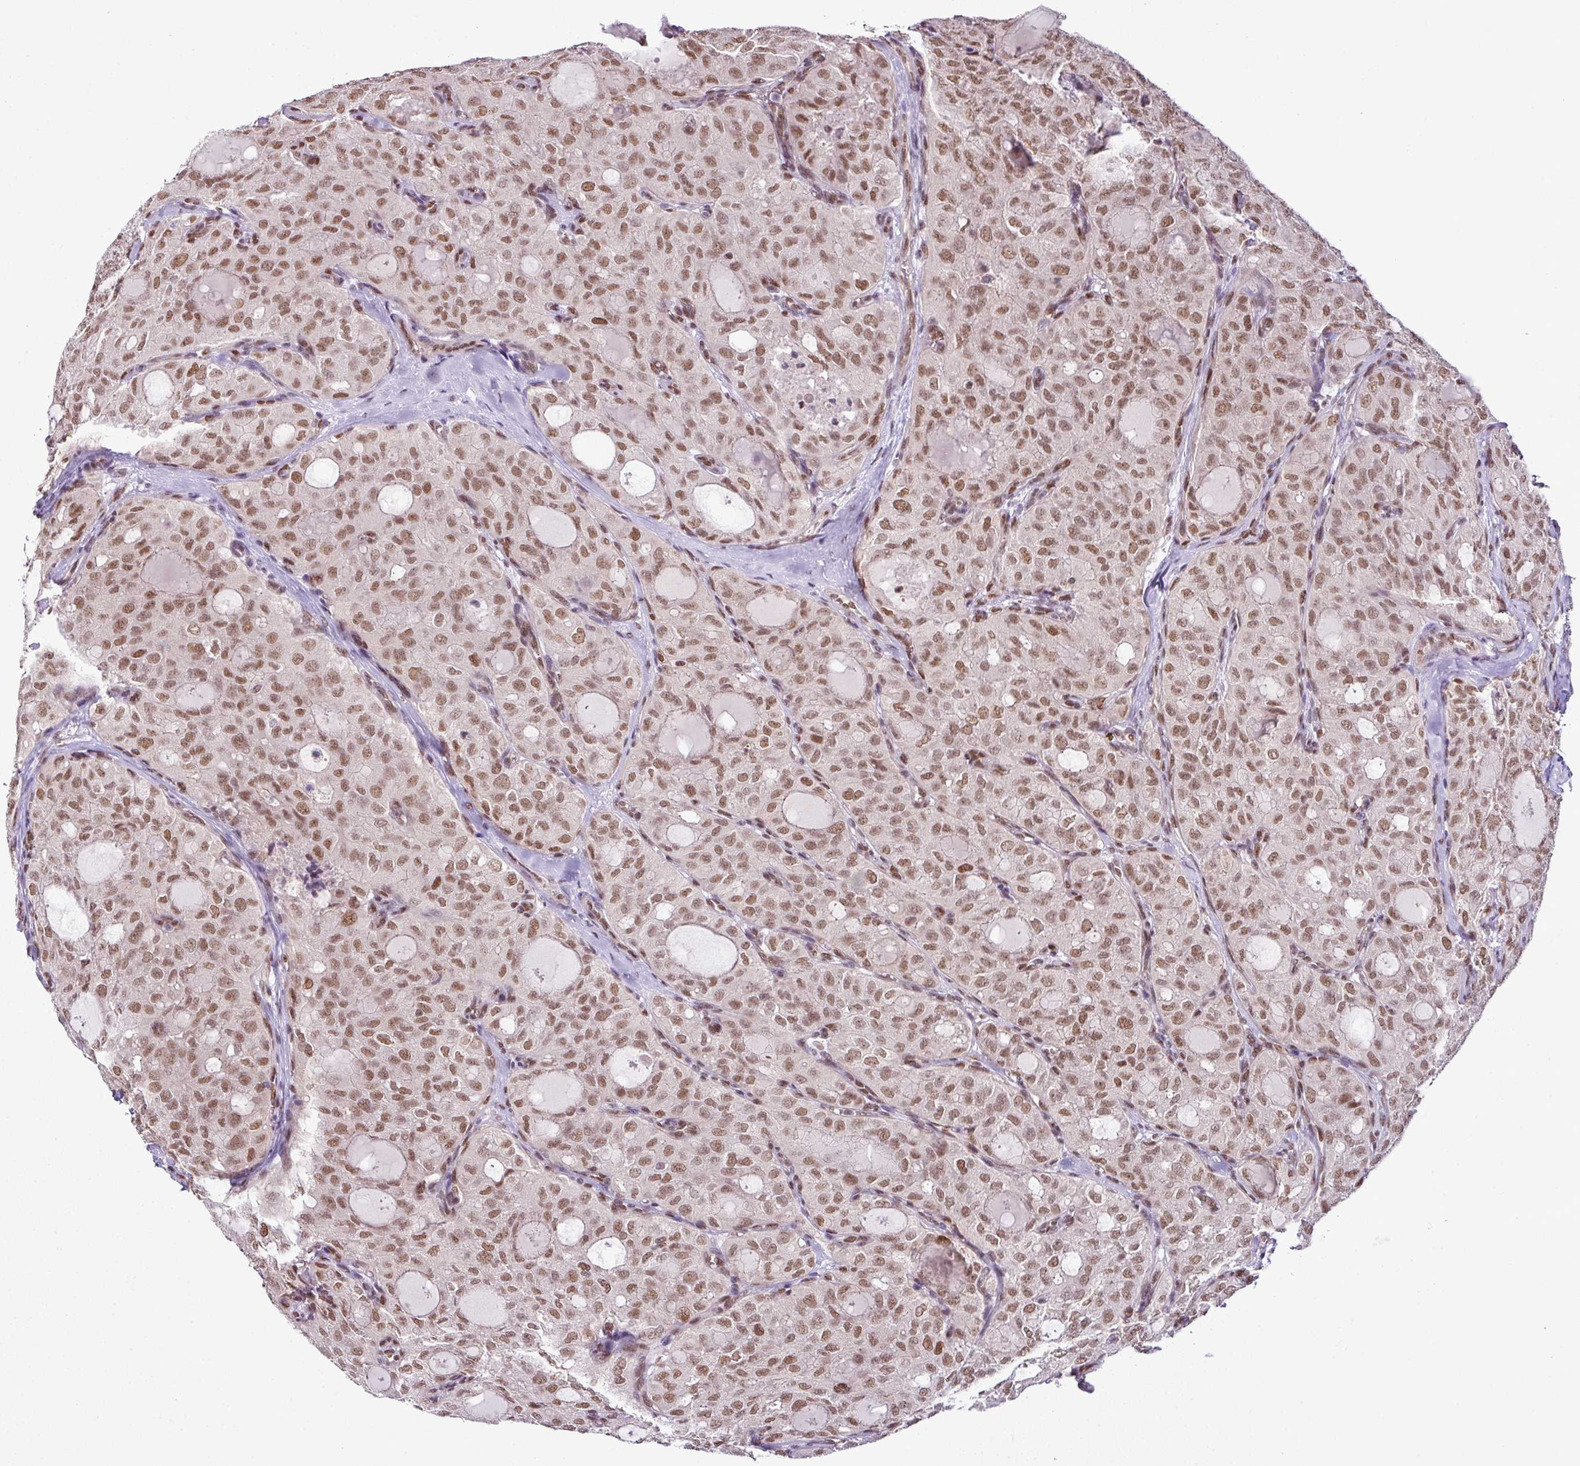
{"staining": {"intensity": "moderate", "quantity": ">75%", "location": "nuclear"}, "tissue": "thyroid cancer", "cell_type": "Tumor cells", "image_type": "cancer", "snomed": [{"axis": "morphology", "description": "Follicular adenoma carcinoma, NOS"}, {"axis": "topography", "description": "Thyroid gland"}], "caption": "Moderate nuclear positivity is seen in approximately >75% of tumor cells in thyroid cancer (follicular adenoma carcinoma). Using DAB (brown) and hematoxylin (blue) stains, captured at high magnification using brightfield microscopy.", "gene": "PGAP4", "patient": {"sex": "male", "age": 75}}